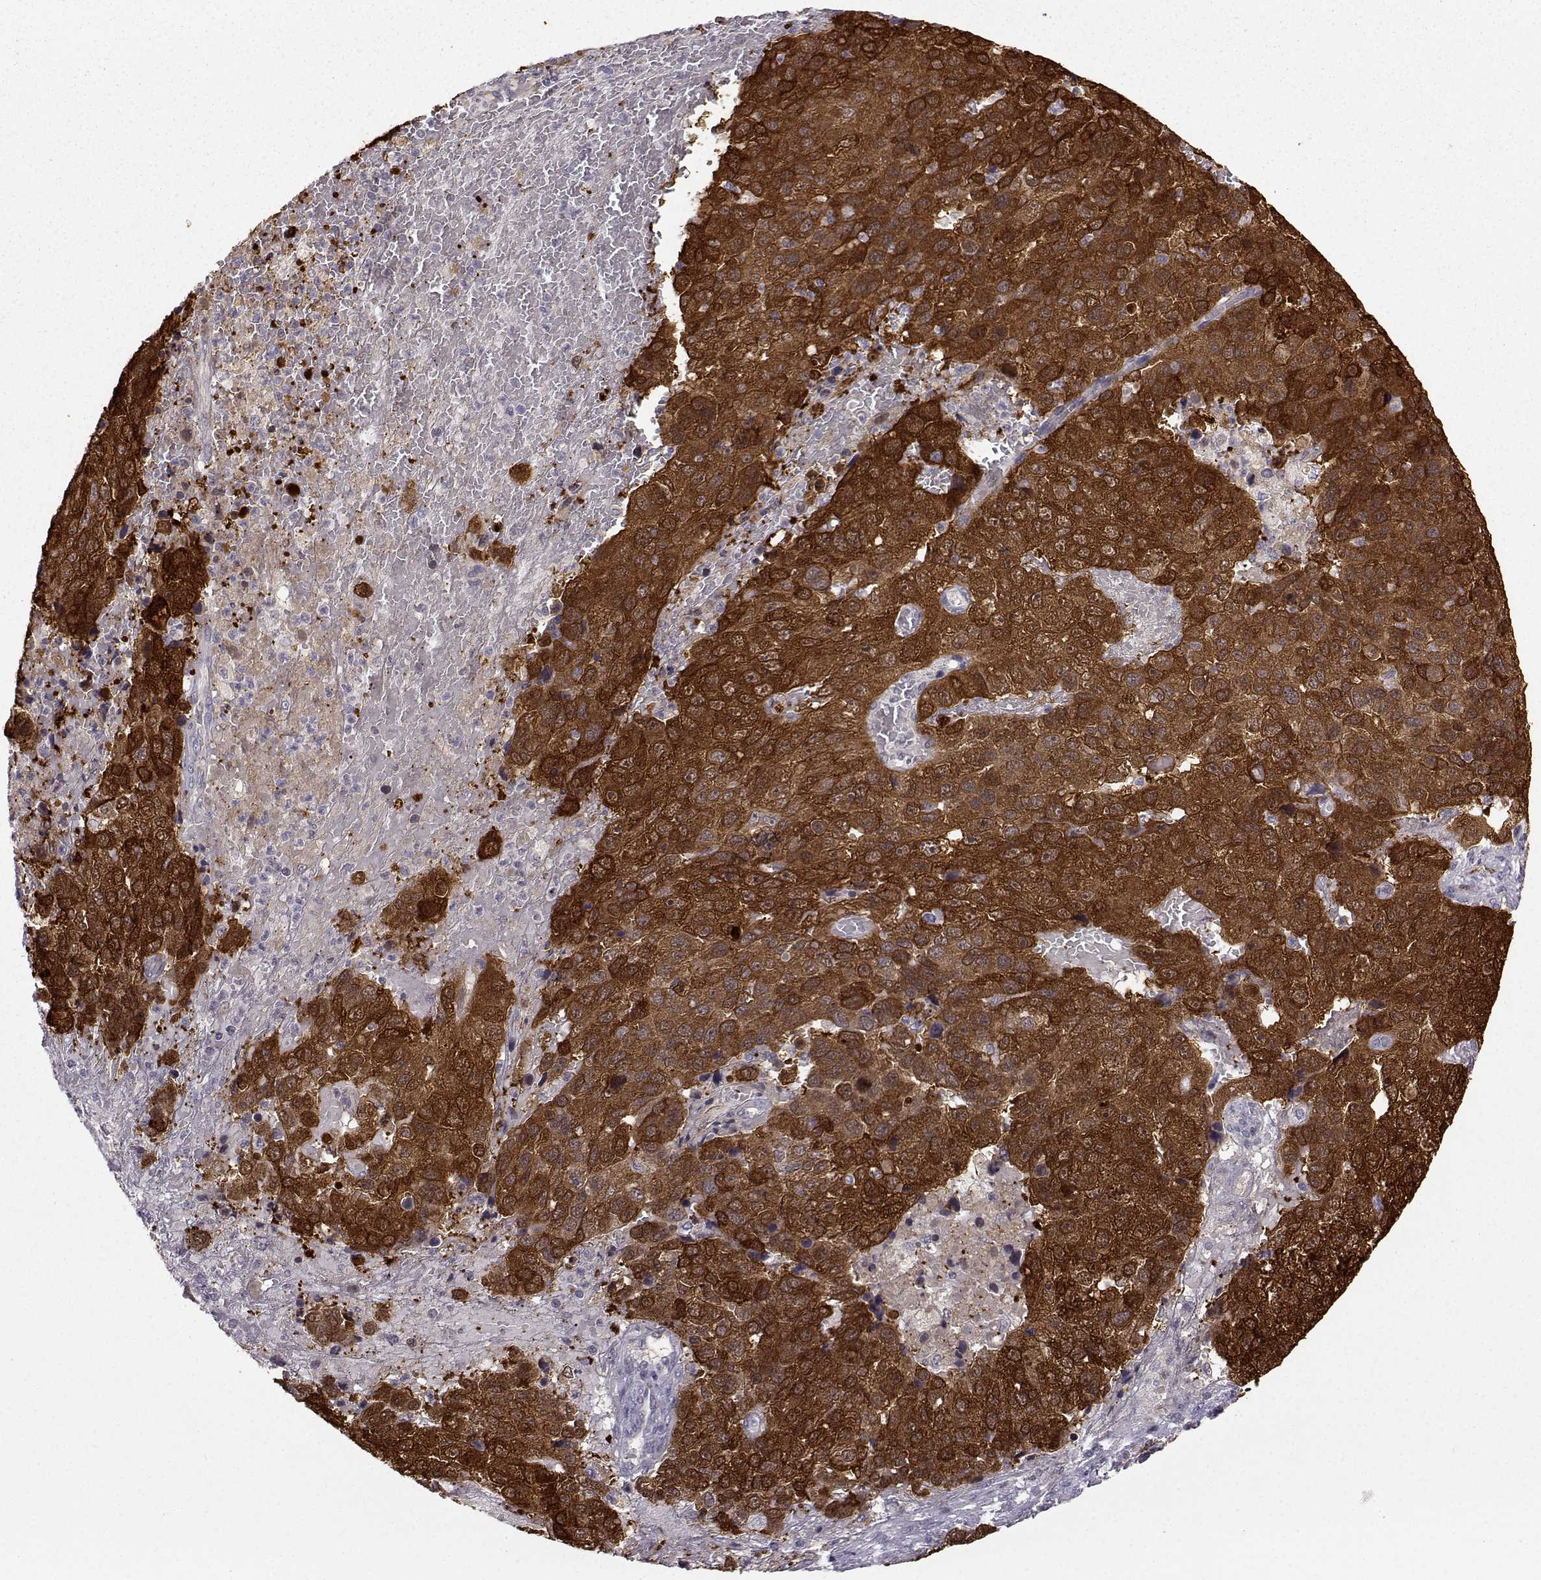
{"staining": {"intensity": "strong", "quantity": ">75%", "location": "cytoplasmic/membranous,nuclear"}, "tissue": "pancreatic cancer", "cell_type": "Tumor cells", "image_type": "cancer", "snomed": [{"axis": "morphology", "description": "Adenocarcinoma, NOS"}, {"axis": "topography", "description": "Pancreas"}], "caption": "A high-resolution photomicrograph shows IHC staining of adenocarcinoma (pancreatic), which reveals strong cytoplasmic/membranous and nuclear expression in about >75% of tumor cells.", "gene": "NQO1", "patient": {"sex": "female", "age": 61}}